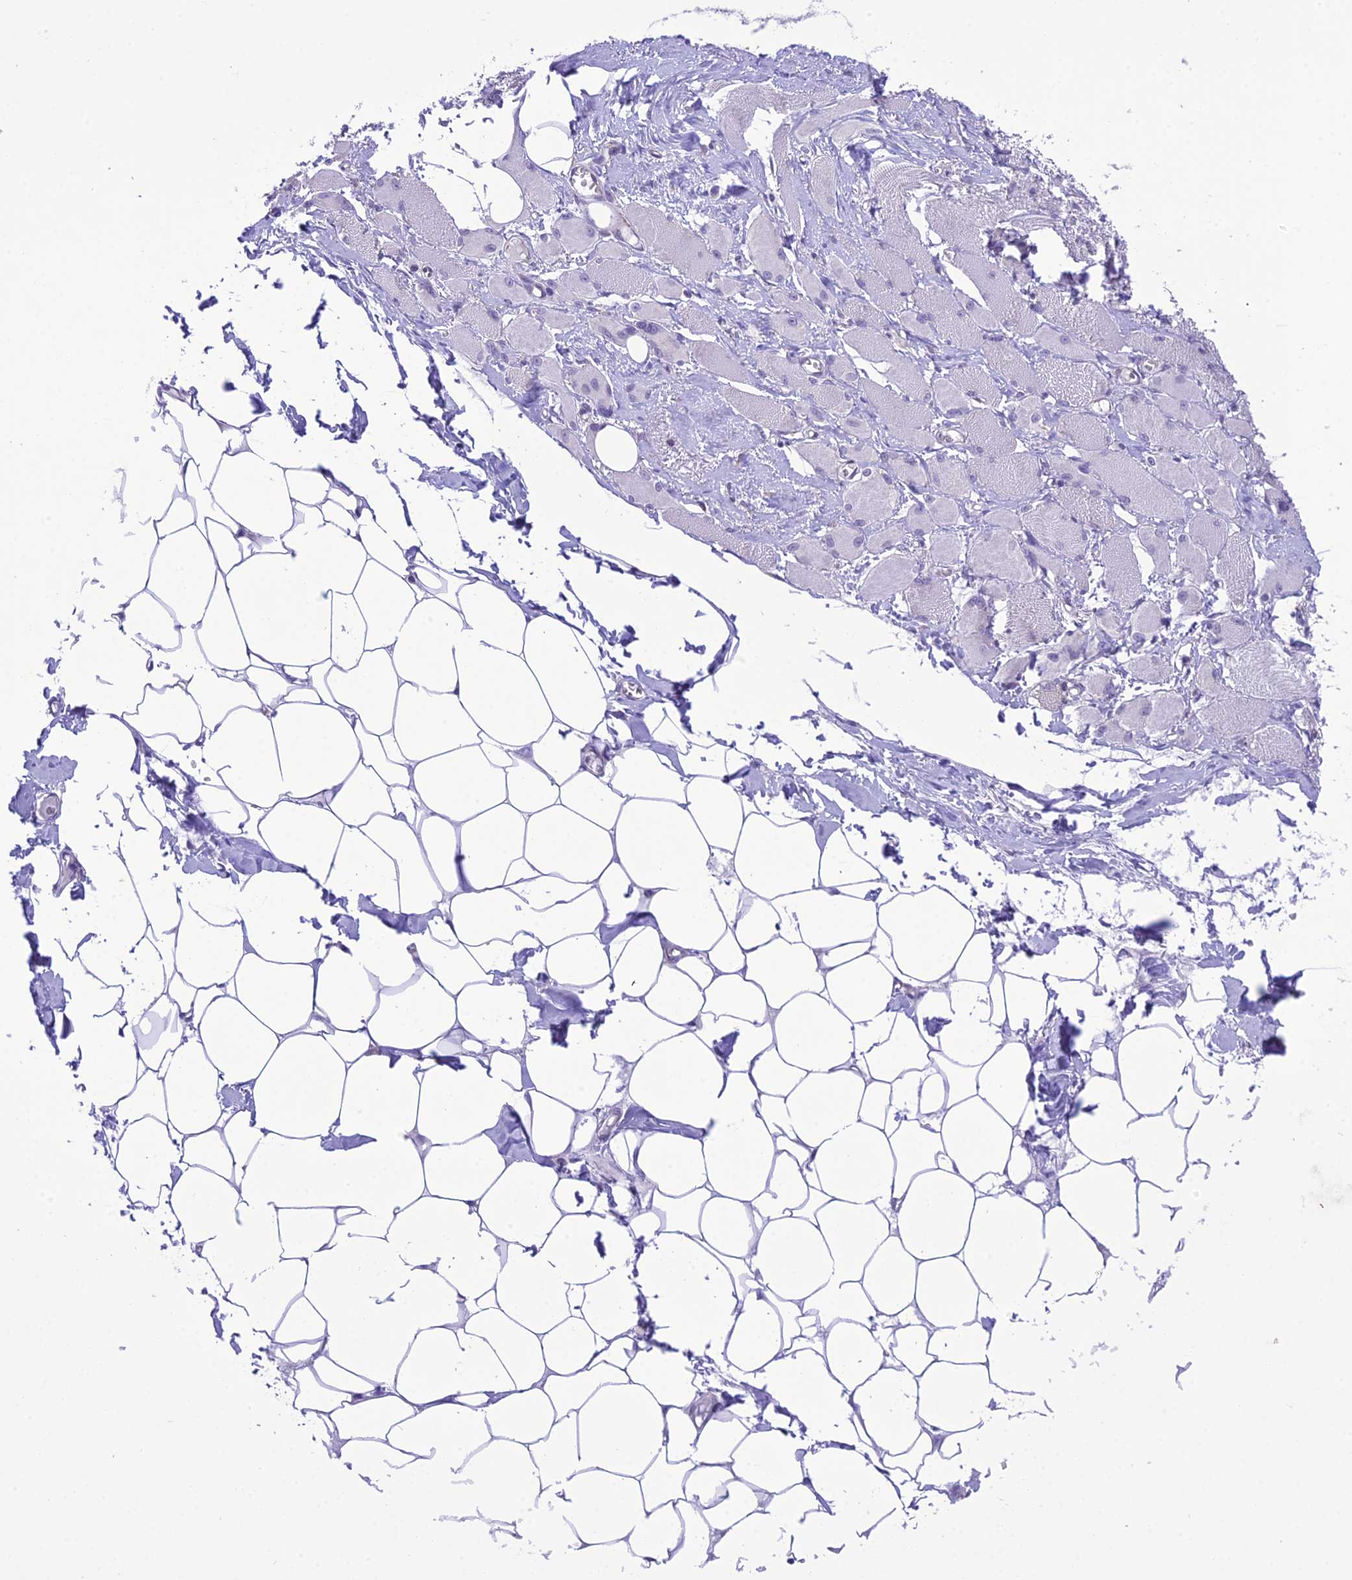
{"staining": {"intensity": "negative", "quantity": "none", "location": "none"}, "tissue": "skeletal muscle", "cell_type": "Myocytes", "image_type": "normal", "snomed": [{"axis": "morphology", "description": "Normal tissue, NOS"}, {"axis": "morphology", "description": "Basal cell carcinoma"}, {"axis": "topography", "description": "Skeletal muscle"}], "caption": "Immunohistochemistry image of normal skeletal muscle stained for a protein (brown), which reveals no positivity in myocytes. The staining was performed using DAB to visualize the protein expression in brown, while the nuclei were stained in blue with hematoxylin (Magnification: 20x).", "gene": "RPS26", "patient": {"sex": "female", "age": 64}}